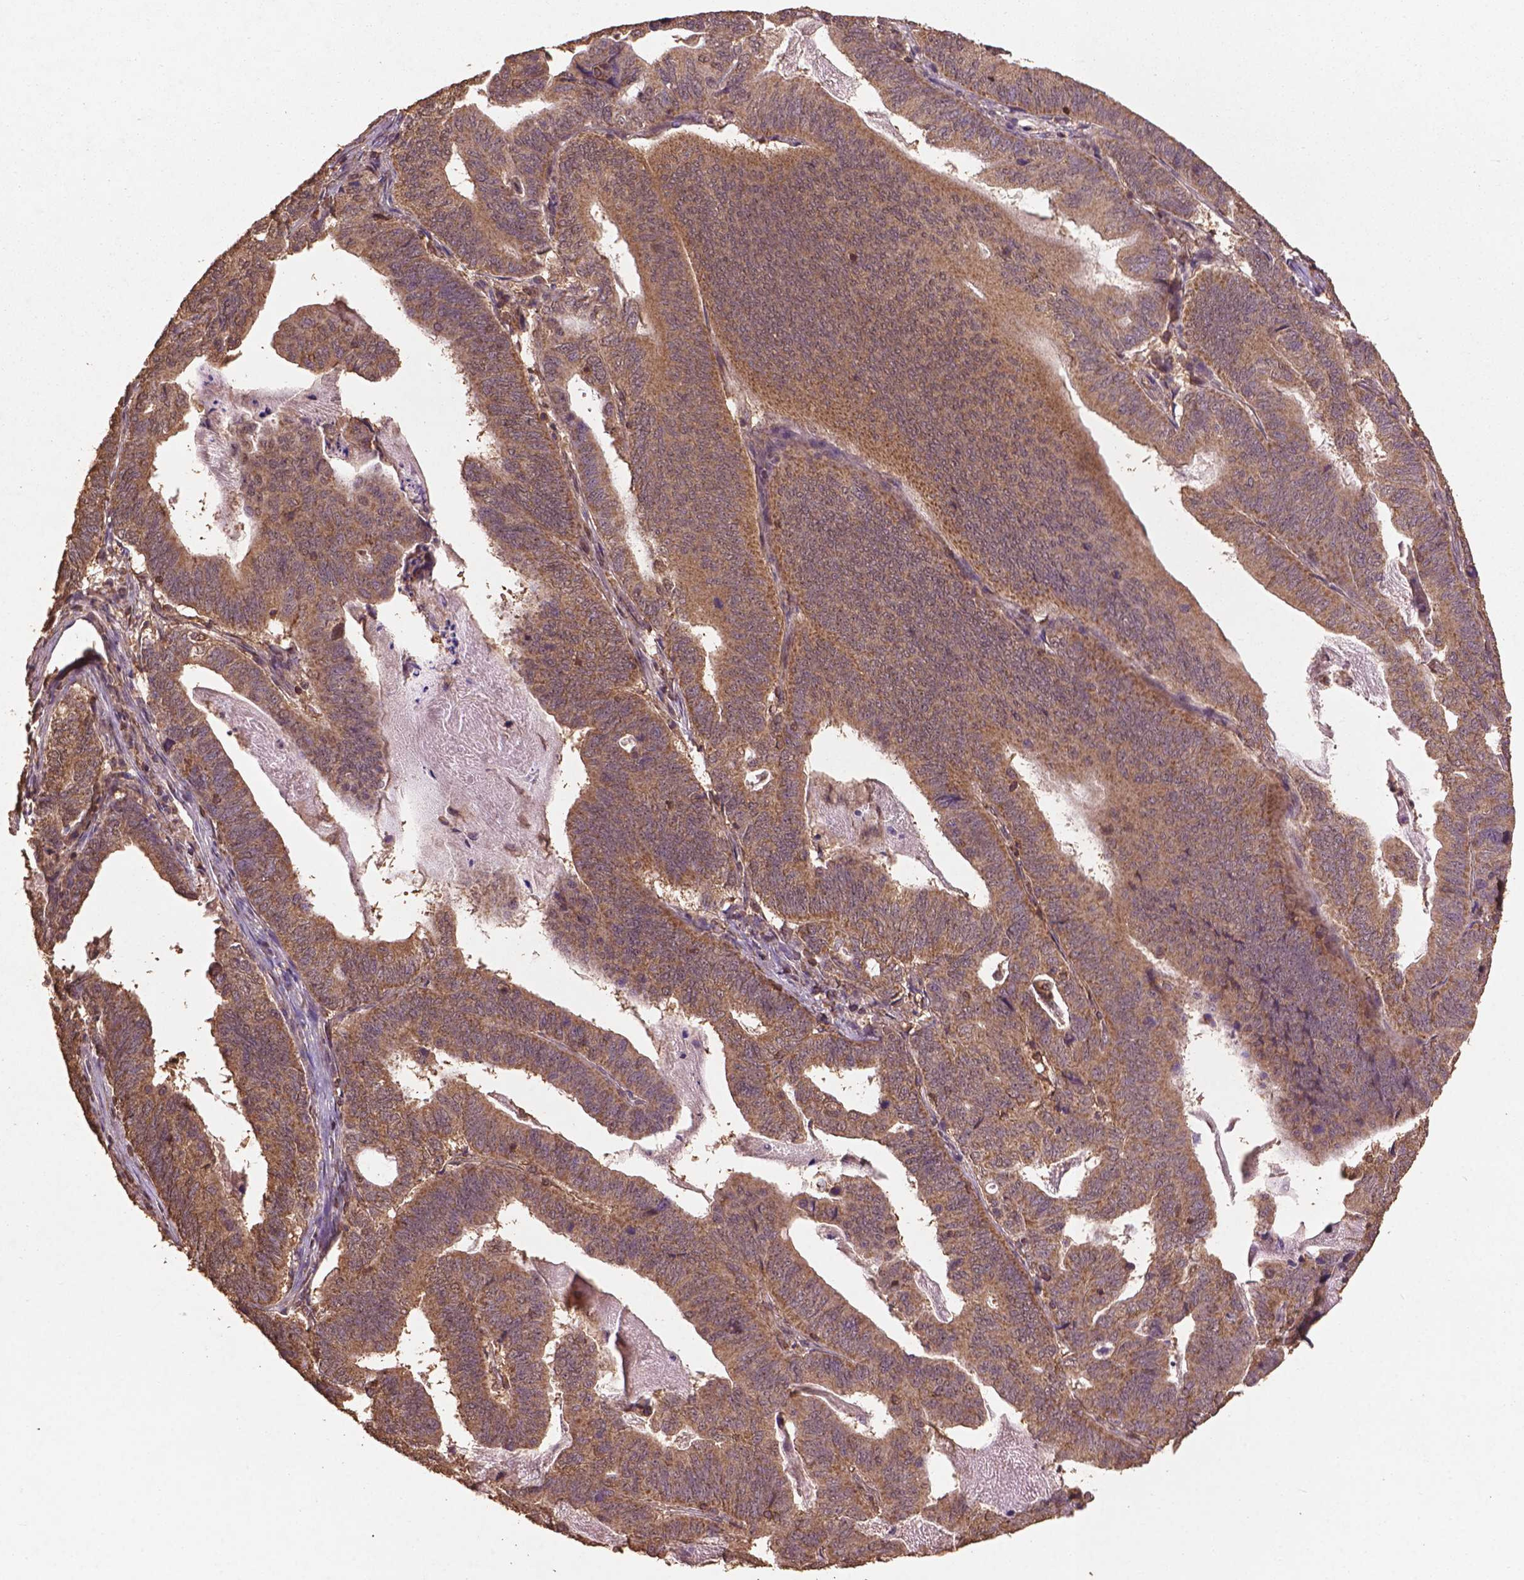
{"staining": {"intensity": "moderate", "quantity": ">75%", "location": "cytoplasmic/membranous"}, "tissue": "stomach cancer", "cell_type": "Tumor cells", "image_type": "cancer", "snomed": [{"axis": "morphology", "description": "Adenocarcinoma, NOS"}, {"axis": "topography", "description": "Stomach, upper"}], "caption": "Stomach cancer (adenocarcinoma) tissue displays moderate cytoplasmic/membranous staining in about >75% of tumor cells", "gene": "BABAM1", "patient": {"sex": "female", "age": 67}}